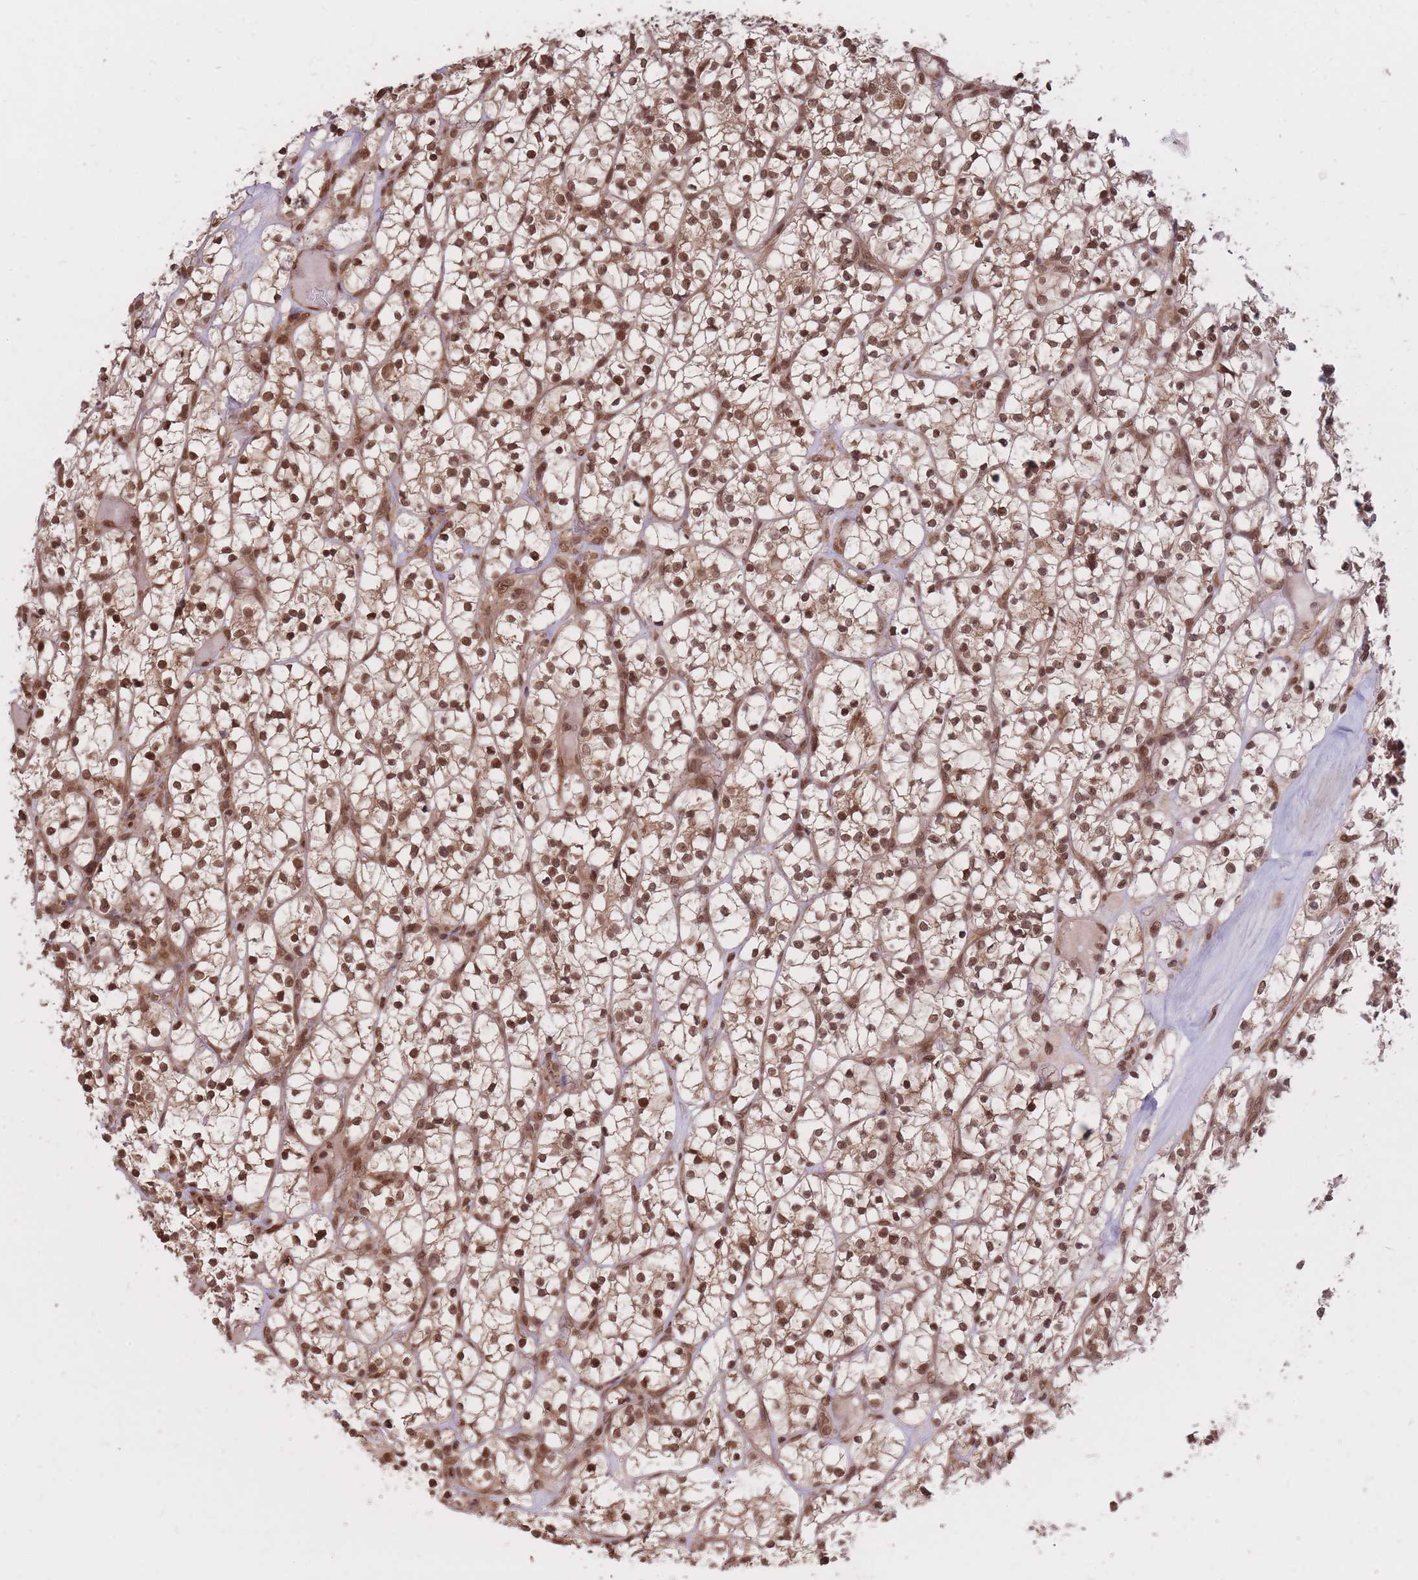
{"staining": {"intensity": "moderate", "quantity": ">75%", "location": "cytoplasmic/membranous,nuclear"}, "tissue": "renal cancer", "cell_type": "Tumor cells", "image_type": "cancer", "snomed": [{"axis": "morphology", "description": "Adenocarcinoma, NOS"}, {"axis": "topography", "description": "Kidney"}], "caption": "A medium amount of moderate cytoplasmic/membranous and nuclear expression is identified in approximately >75% of tumor cells in adenocarcinoma (renal) tissue. (DAB (3,3'-diaminobenzidine) = brown stain, brightfield microscopy at high magnification).", "gene": "SRA1", "patient": {"sex": "female", "age": 64}}